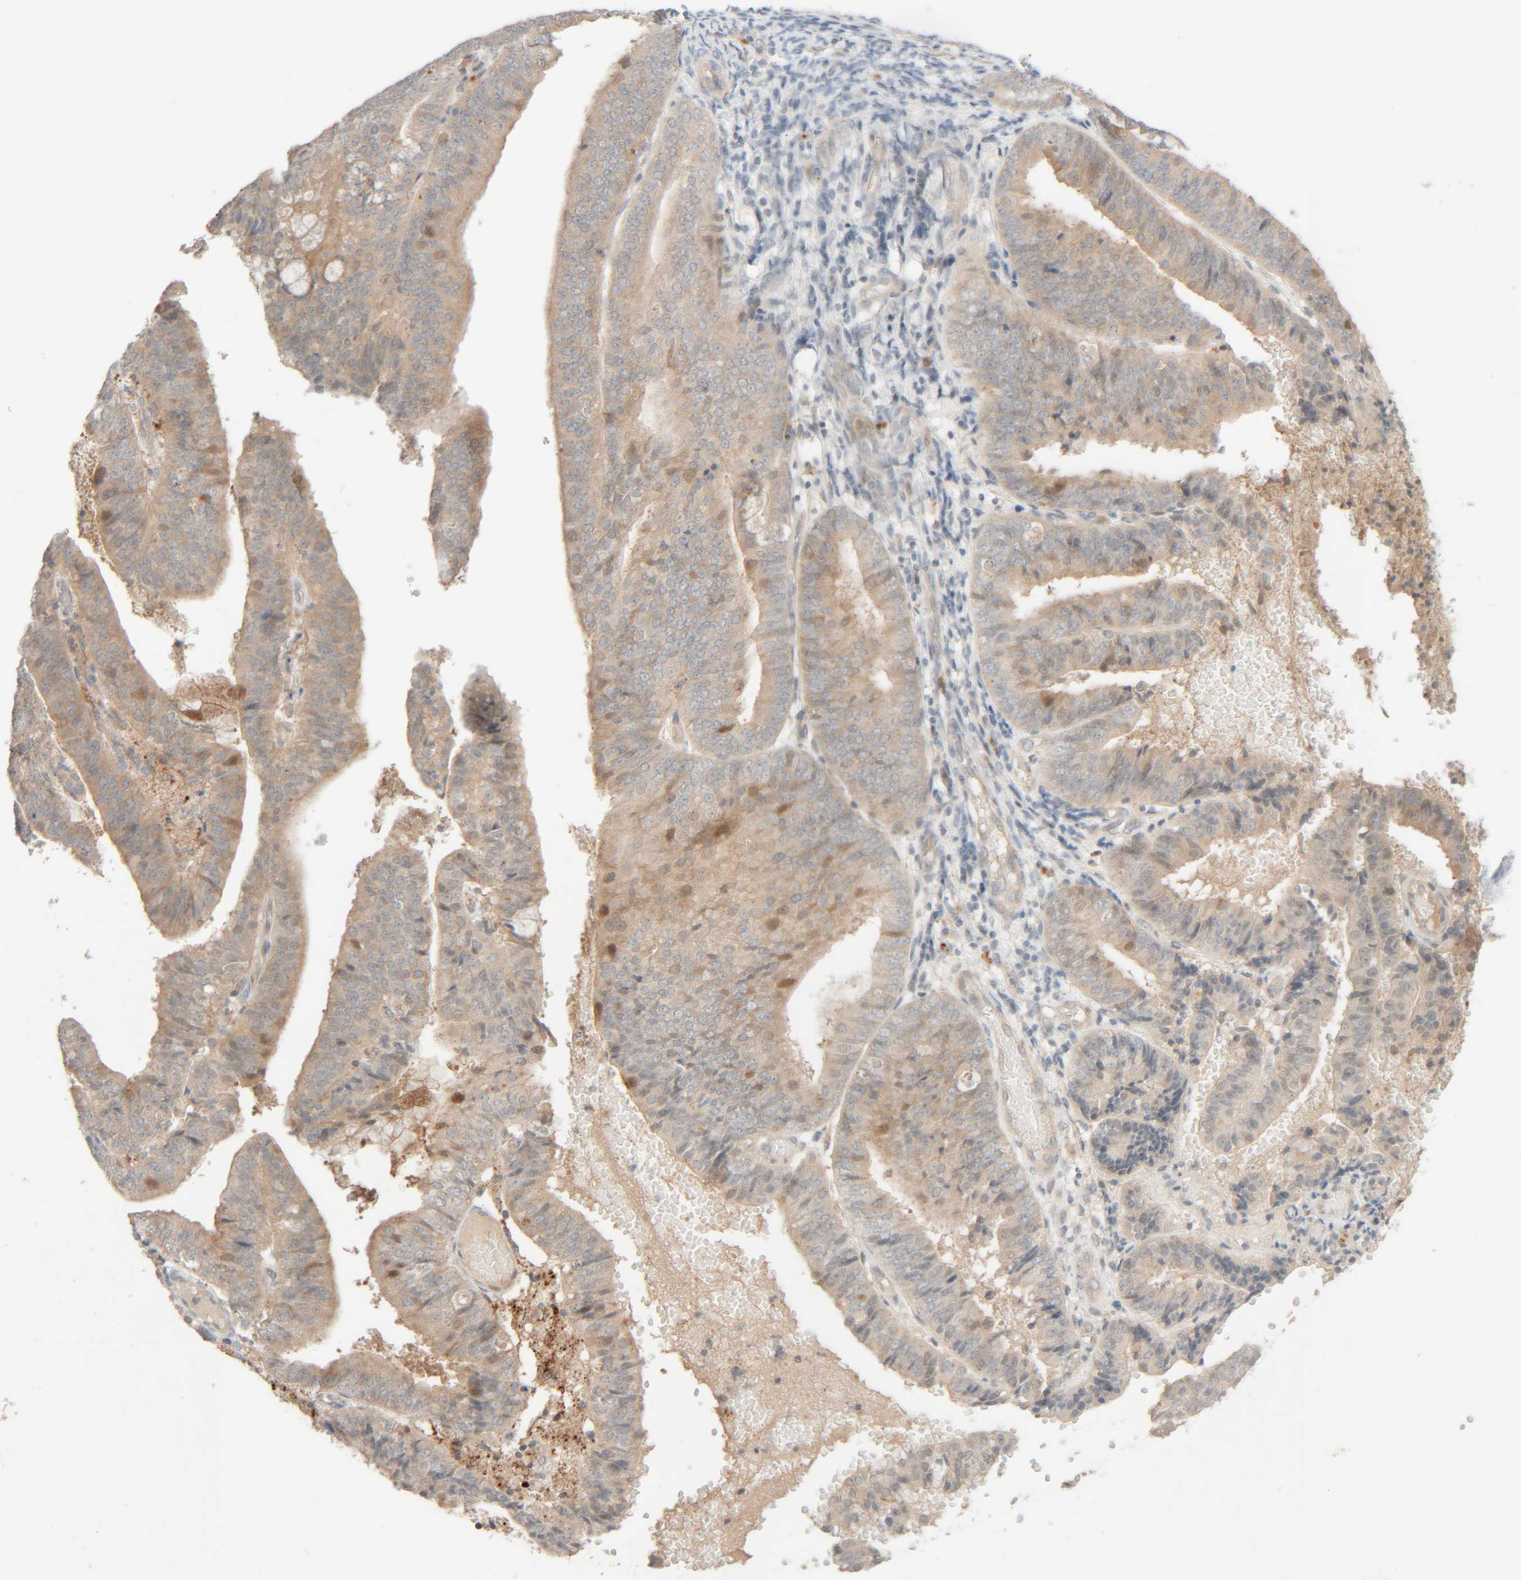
{"staining": {"intensity": "weak", "quantity": "<25%", "location": "cytoplasmic/membranous"}, "tissue": "endometrial cancer", "cell_type": "Tumor cells", "image_type": "cancer", "snomed": [{"axis": "morphology", "description": "Adenocarcinoma, NOS"}, {"axis": "topography", "description": "Endometrium"}], "caption": "A histopathology image of human adenocarcinoma (endometrial) is negative for staining in tumor cells. (Immunohistochemistry (ihc), brightfield microscopy, high magnification).", "gene": "CHKA", "patient": {"sex": "female", "age": 63}}